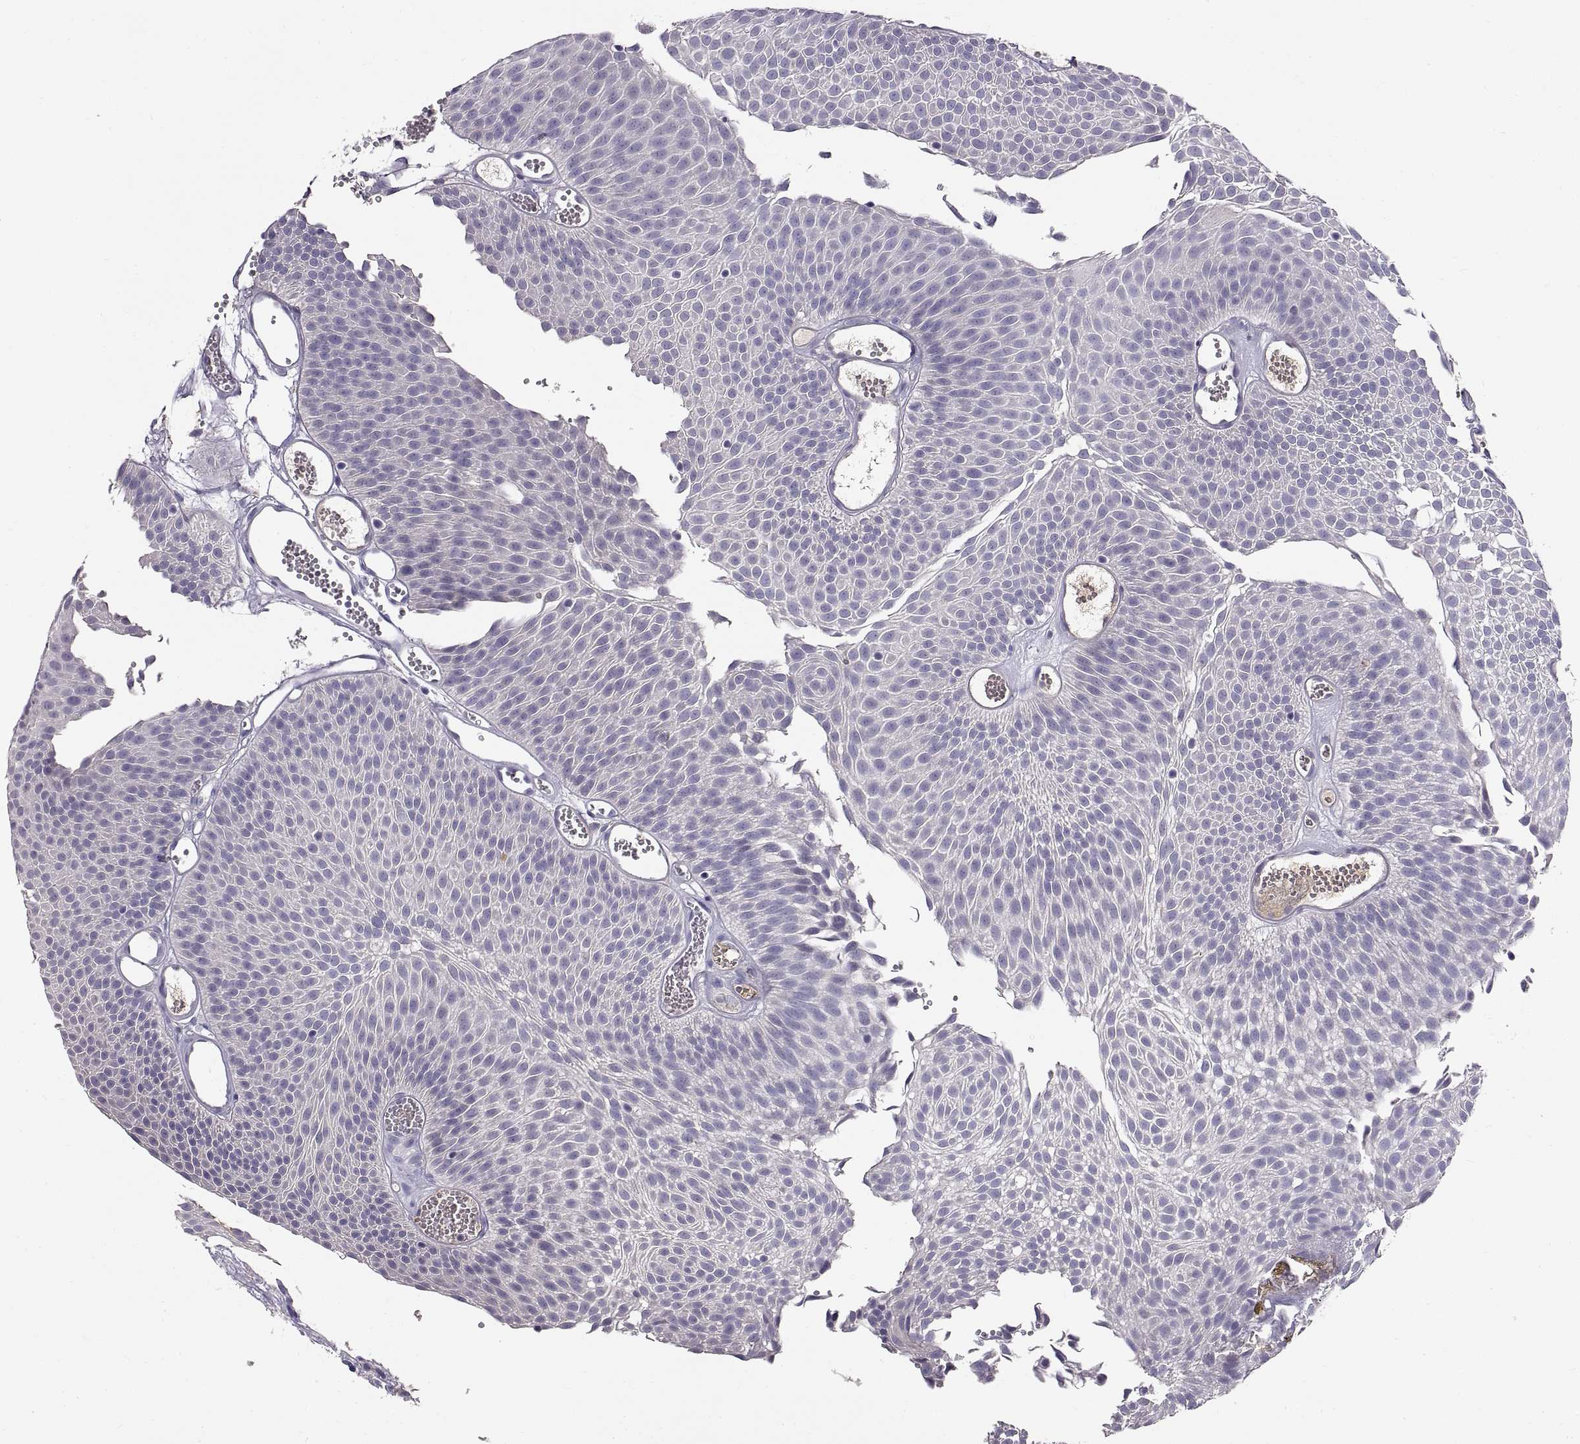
{"staining": {"intensity": "negative", "quantity": "none", "location": "none"}, "tissue": "urothelial cancer", "cell_type": "Tumor cells", "image_type": "cancer", "snomed": [{"axis": "morphology", "description": "Urothelial carcinoma, Low grade"}, {"axis": "topography", "description": "Urinary bladder"}], "caption": "This is an immunohistochemistry (IHC) photomicrograph of urothelial cancer. There is no positivity in tumor cells.", "gene": "ADAM32", "patient": {"sex": "male", "age": 52}}